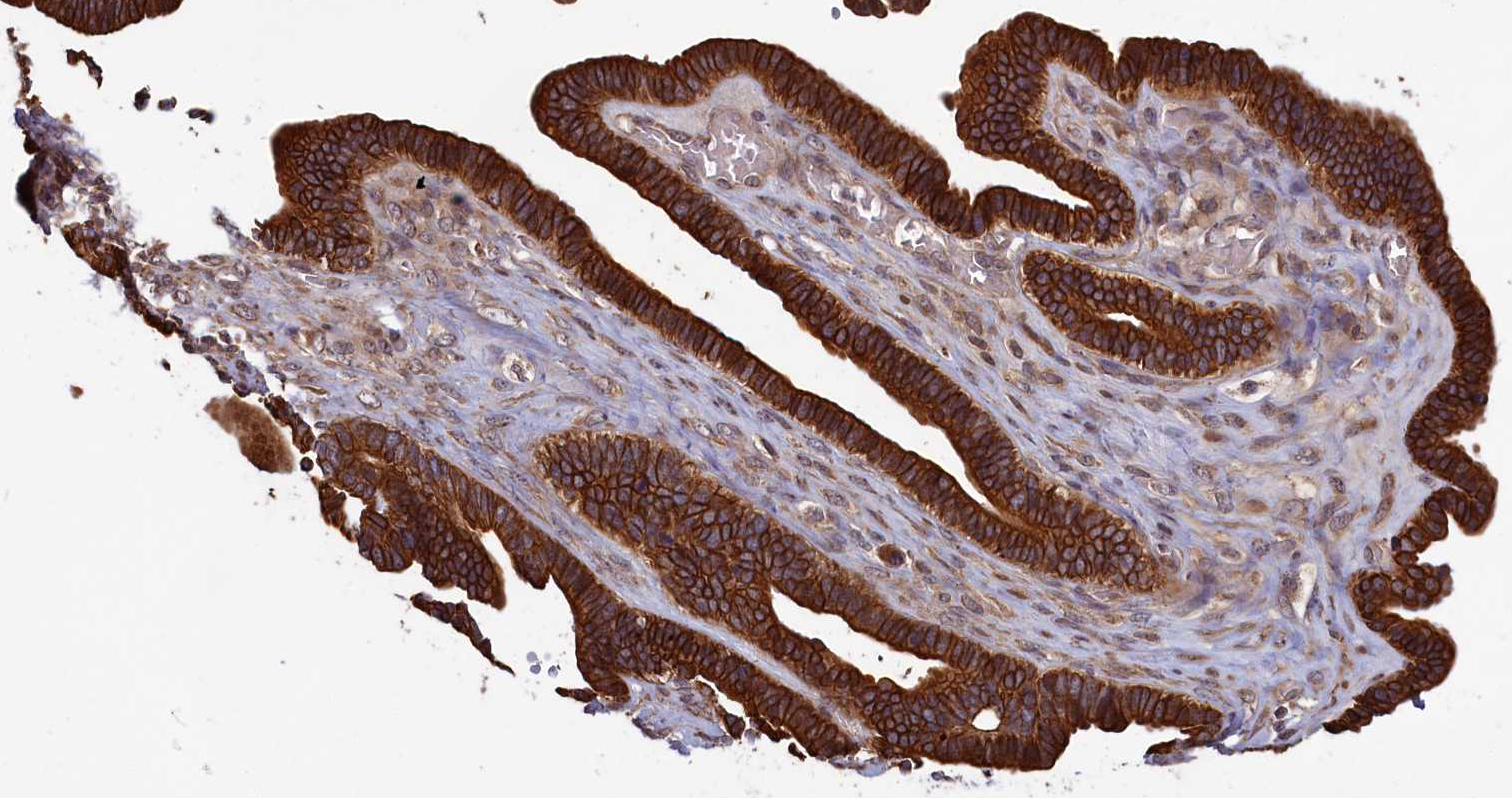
{"staining": {"intensity": "strong", "quantity": ">75%", "location": "cytoplasmic/membranous"}, "tissue": "ovarian cancer", "cell_type": "Tumor cells", "image_type": "cancer", "snomed": [{"axis": "morphology", "description": "Cystadenocarcinoma, serous, NOS"}, {"axis": "topography", "description": "Ovary"}], "caption": "Human serous cystadenocarcinoma (ovarian) stained with a brown dye exhibits strong cytoplasmic/membranous positive expression in approximately >75% of tumor cells.", "gene": "DENND1B", "patient": {"sex": "female", "age": 56}}